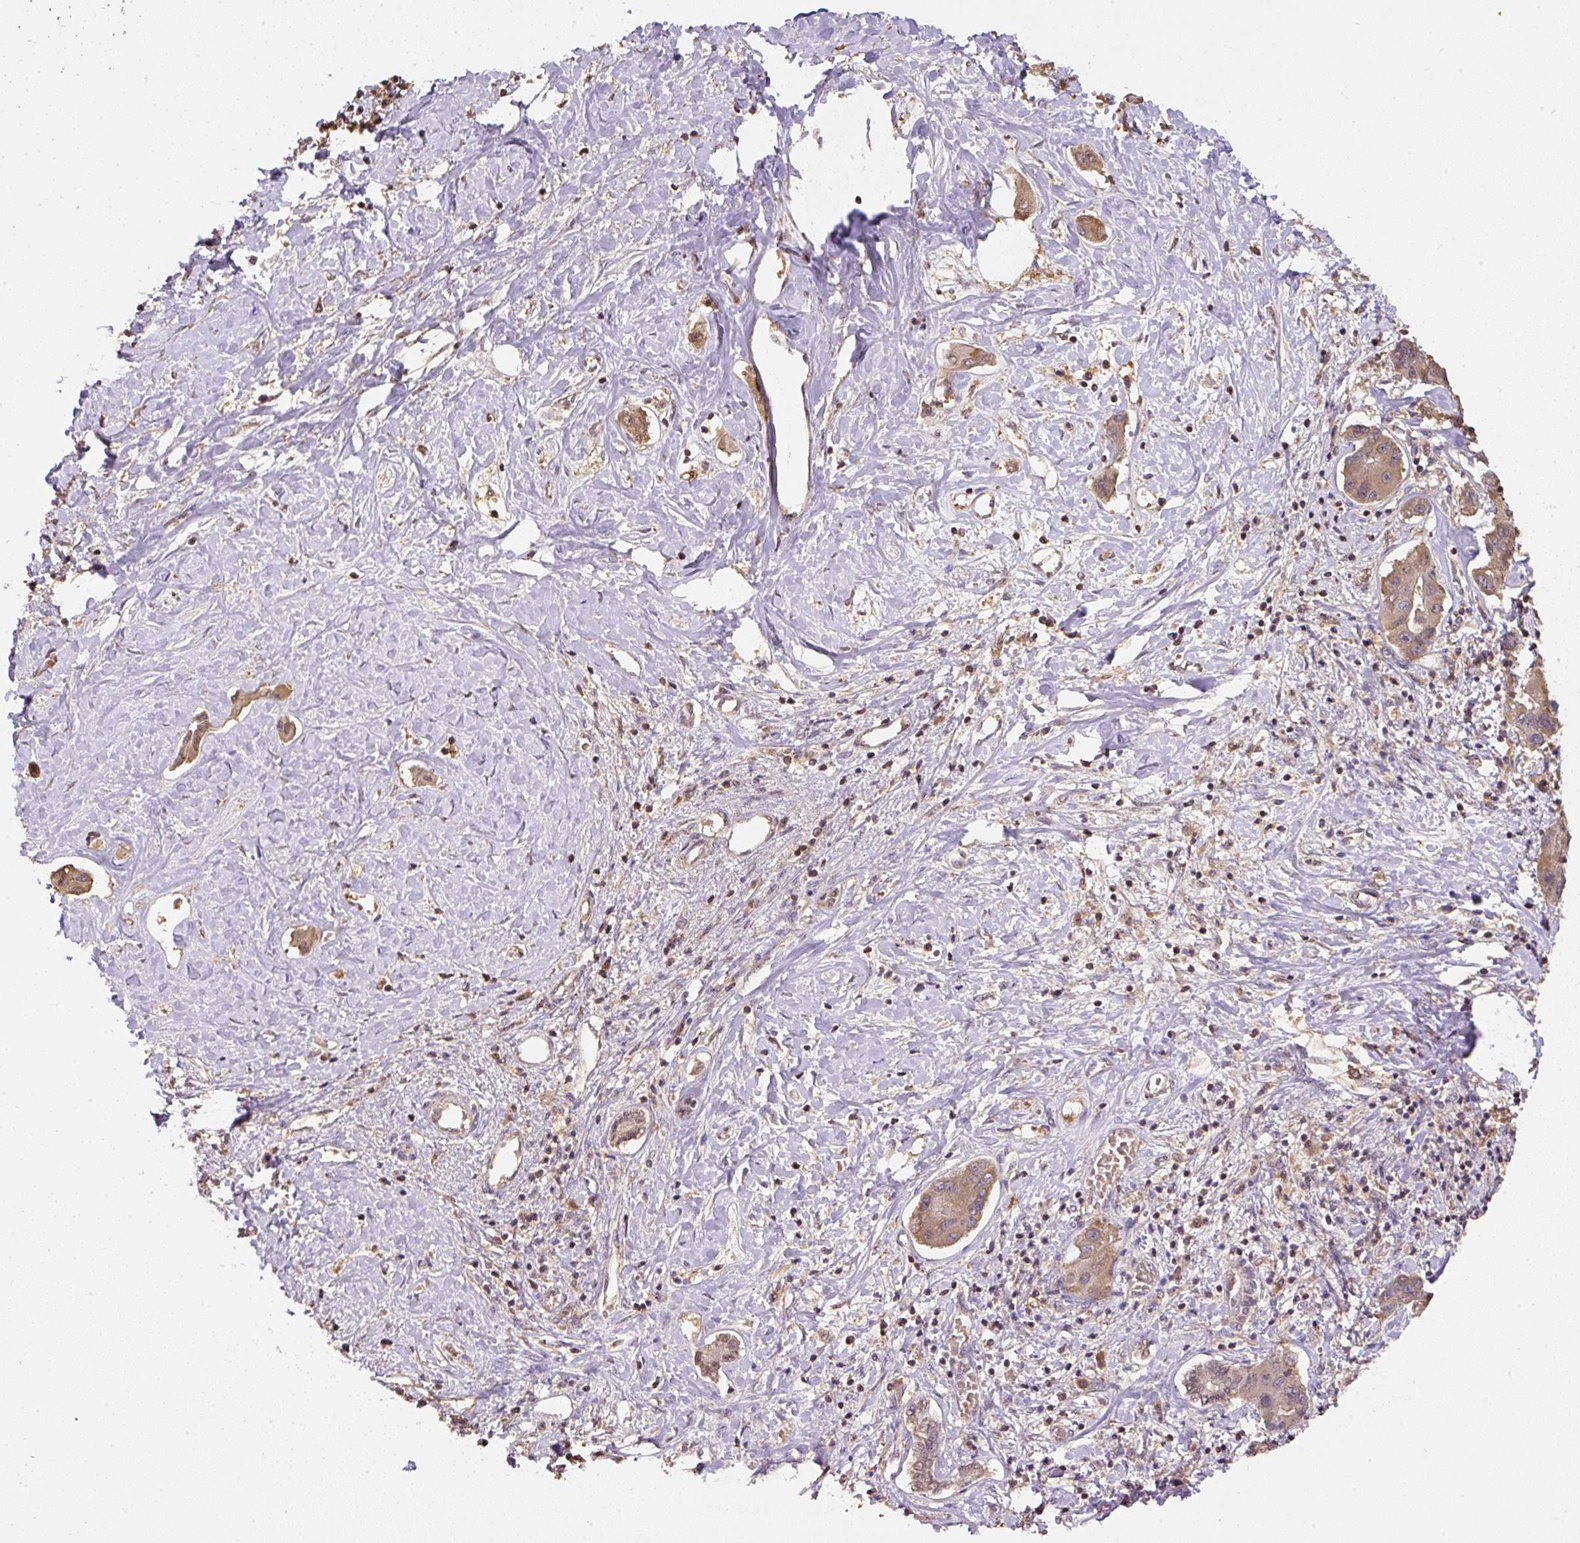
{"staining": {"intensity": "weak", "quantity": ">75%", "location": "cytoplasmic/membranous,nuclear"}, "tissue": "liver cancer", "cell_type": "Tumor cells", "image_type": "cancer", "snomed": [{"axis": "morphology", "description": "Cholangiocarcinoma"}, {"axis": "topography", "description": "Liver"}], "caption": "High-magnification brightfield microscopy of liver cancer (cholangiocarcinoma) stained with DAB (brown) and counterstained with hematoxylin (blue). tumor cells exhibit weak cytoplasmic/membranous and nuclear expression is appreciated in about>75% of cells. The staining was performed using DAB (3,3'-diaminobenzidine) to visualize the protein expression in brown, while the nuclei were stained in blue with hematoxylin (Magnification: 20x).", "gene": "TMEM170B", "patient": {"sex": "male", "age": 59}}